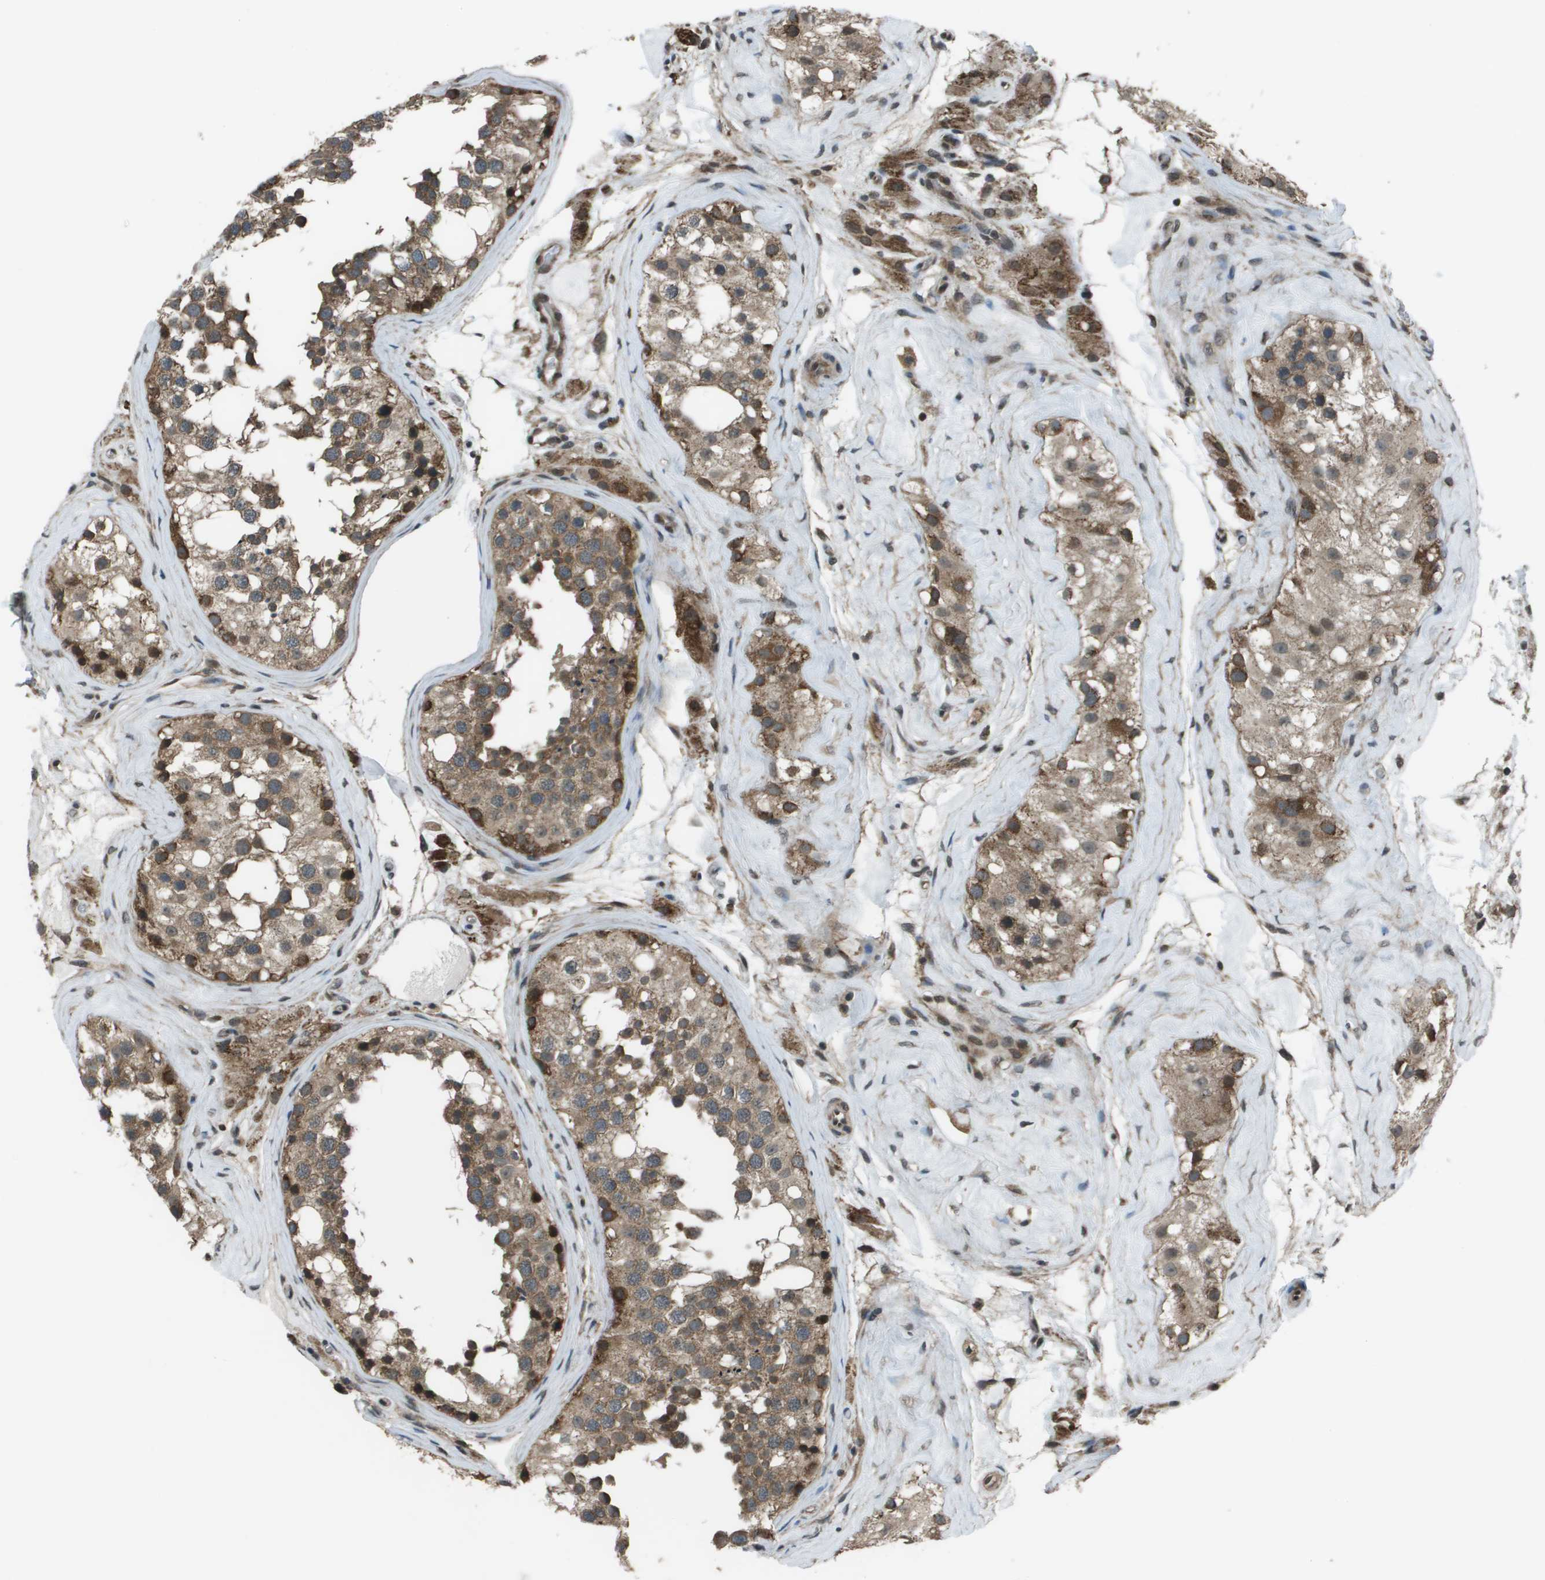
{"staining": {"intensity": "moderate", "quantity": ">75%", "location": "cytoplasmic/membranous"}, "tissue": "testis", "cell_type": "Cells in seminiferous ducts", "image_type": "normal", "snomed": [{"axis": "morphology", "description": "Normal tissue, NOS"}, {"axis": "morphology", "description": "Seminoma, NOS"}, {"axis": "topography", "description": "Testis"}], "caption": "DAB immunohistochemical staining of benign human testis exhibits moderate cytoplasmic/membranous protein staining in approximately >75% of cells in seminiferous ducts.", "gene": "PPFIA1", "patient": {"sex": "male", "age": 71}}